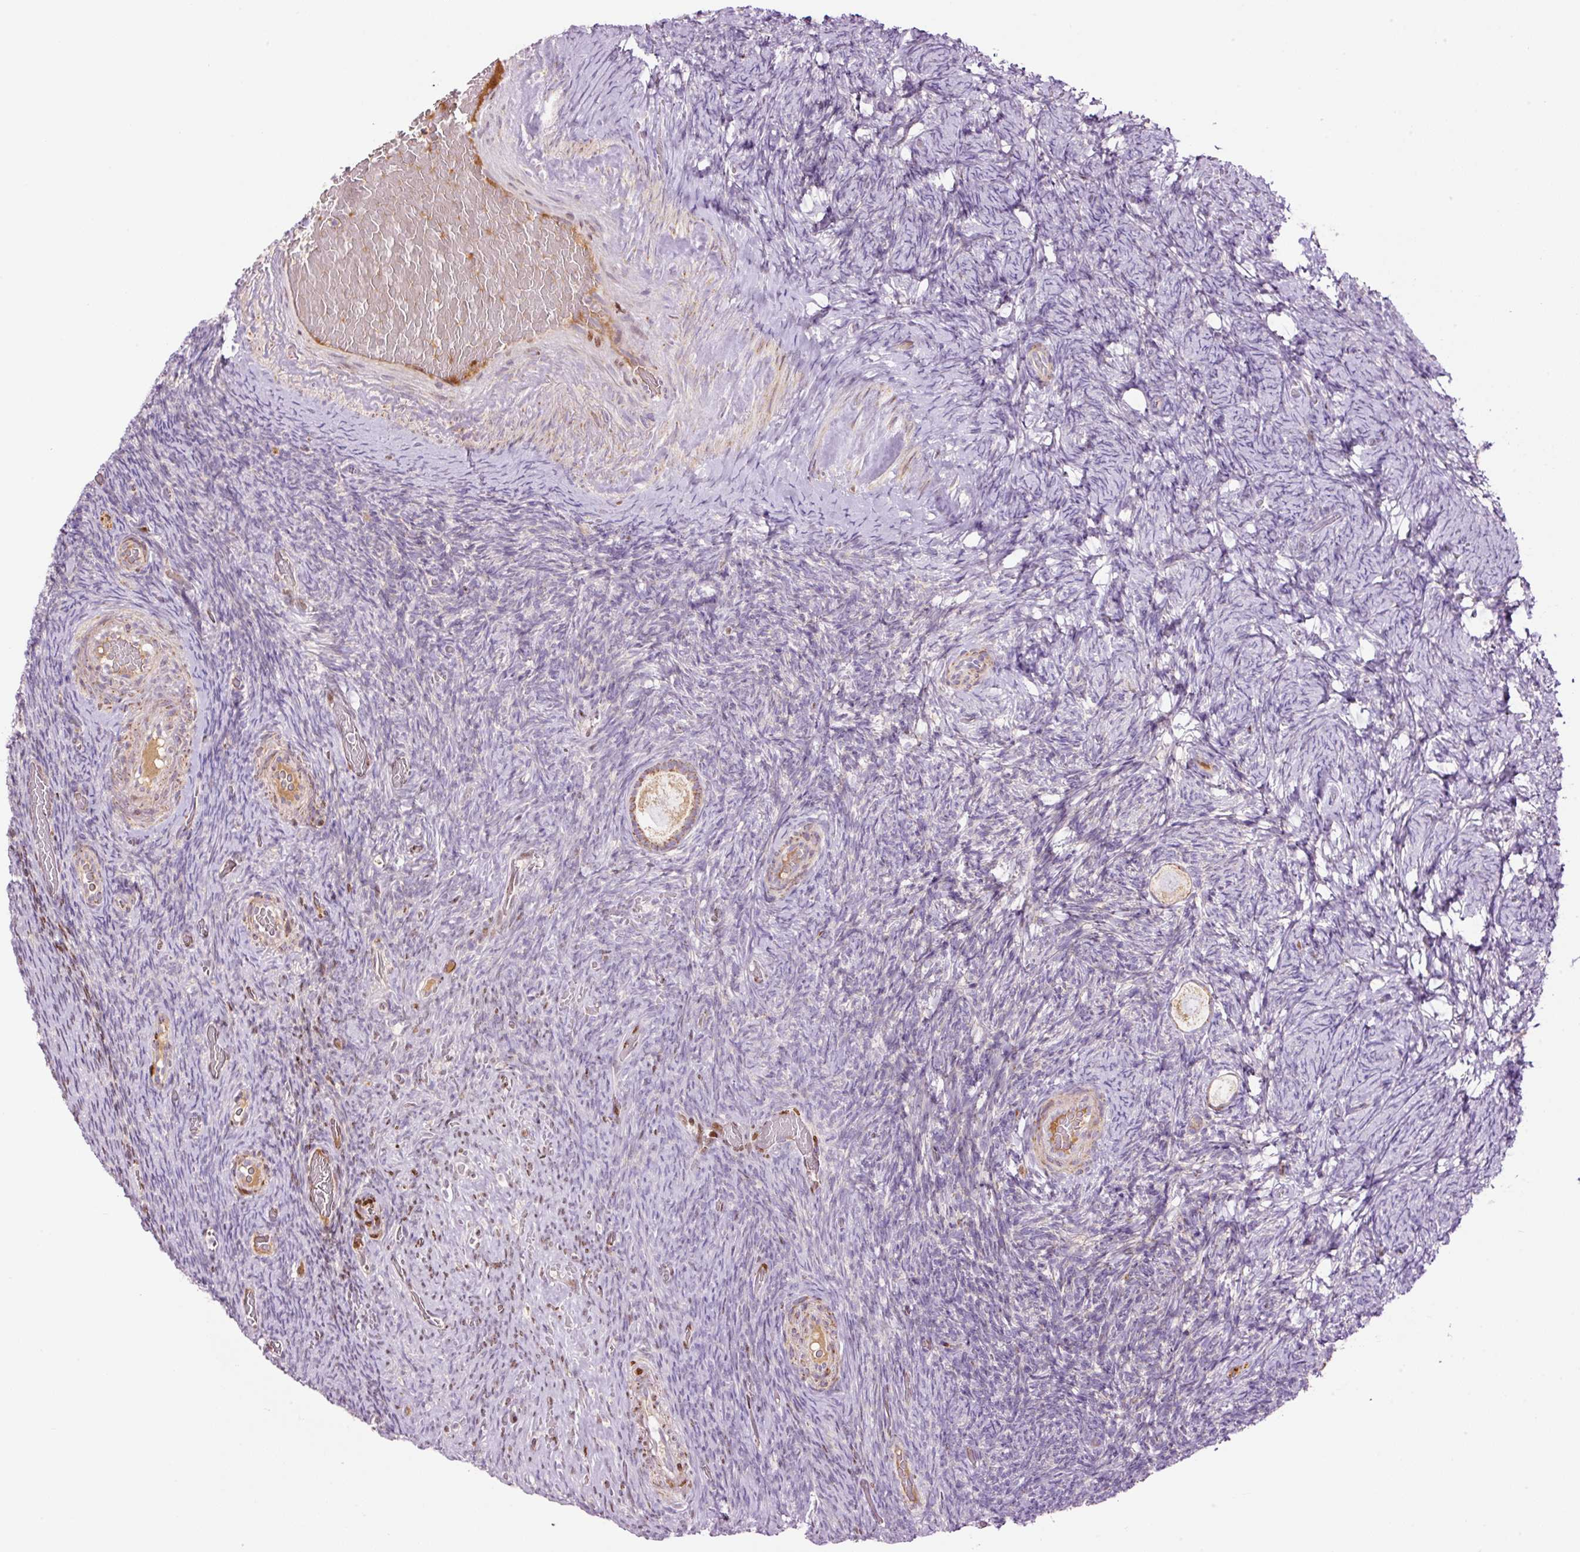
{"staining": {"intensity": "weak", "quantity": ">75%", "location": "cytoplasmic/membranous"}, "tissue": "ovary", "cell_type": "Follicle cells", "image_type": "normal", "snomed": [{"axis": "morphology", "description": "Normal tissue, NOS"}, {"axis": "topography", "description": "Ovary"}], "caption": "IHC of unremarkable ovary shows low levels of weak cytoplasmic/membranous staining in about >75% of follicle cells. Nuclei are stained in blue.", "gene": "TMEM8B", "patient": {"sex": "female", "age": 34}}